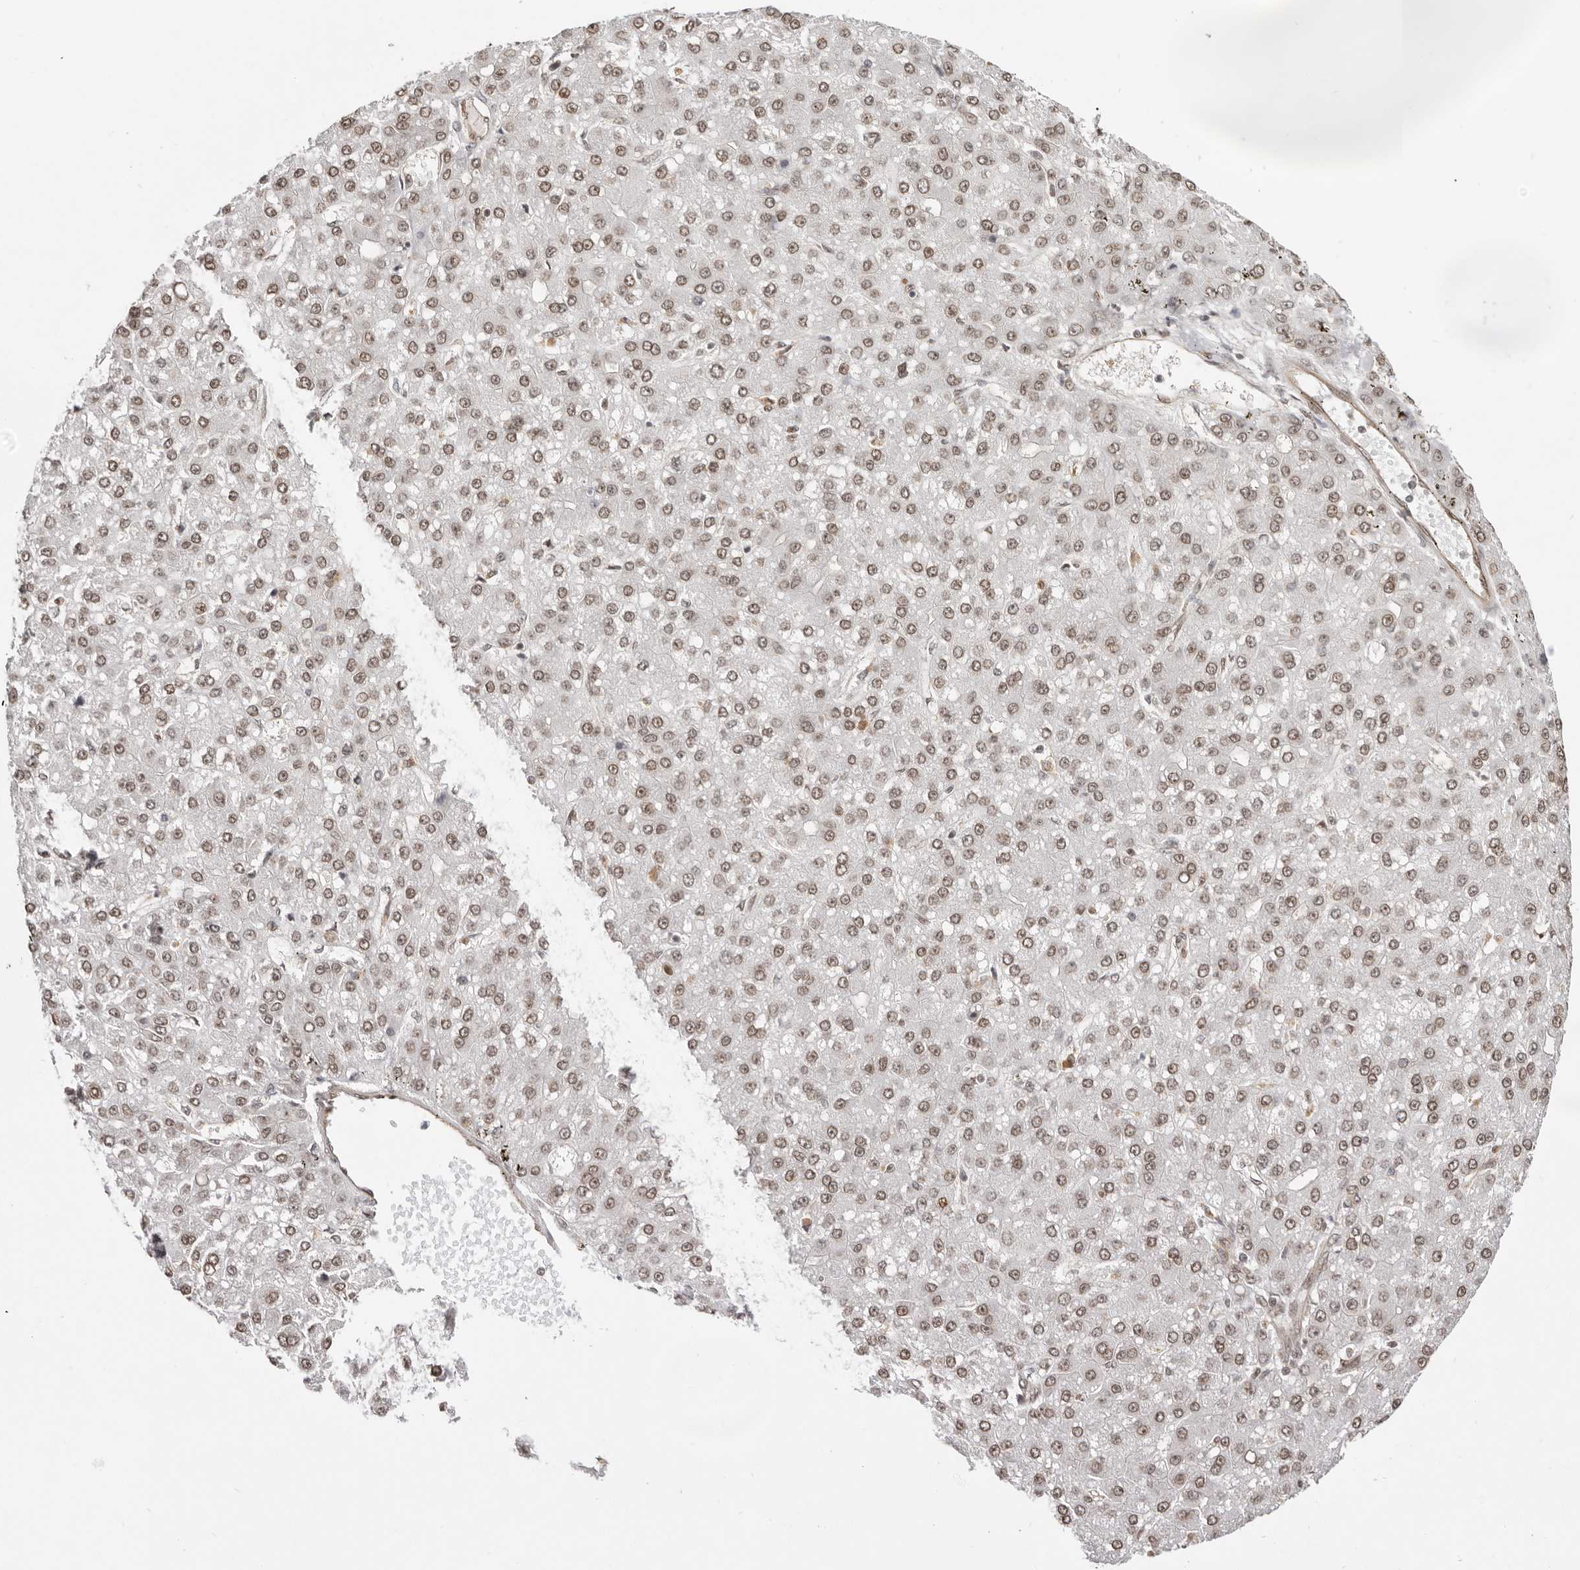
{"staining": {"intensity": "weak", "quantity": ">75%", "location": "nuclear"}, "tissue": "liver cancer", "cell_type": "Tumor cells", "image_type": "cancer", "snomed": [{"axis": "morphology", "description": "Carcinoma, Hepatocellular, NOS"}, {"axis": "topography", "description": "Liver"}], "caption": "Immunohistochemical staining of human liver cancer (hepatocellular carcinoma) shows low levels of weak nuclear staining in about >75% of tumor cells.", "gene": "CHTOP", "patient": {"sex": "male", "age": 67}}